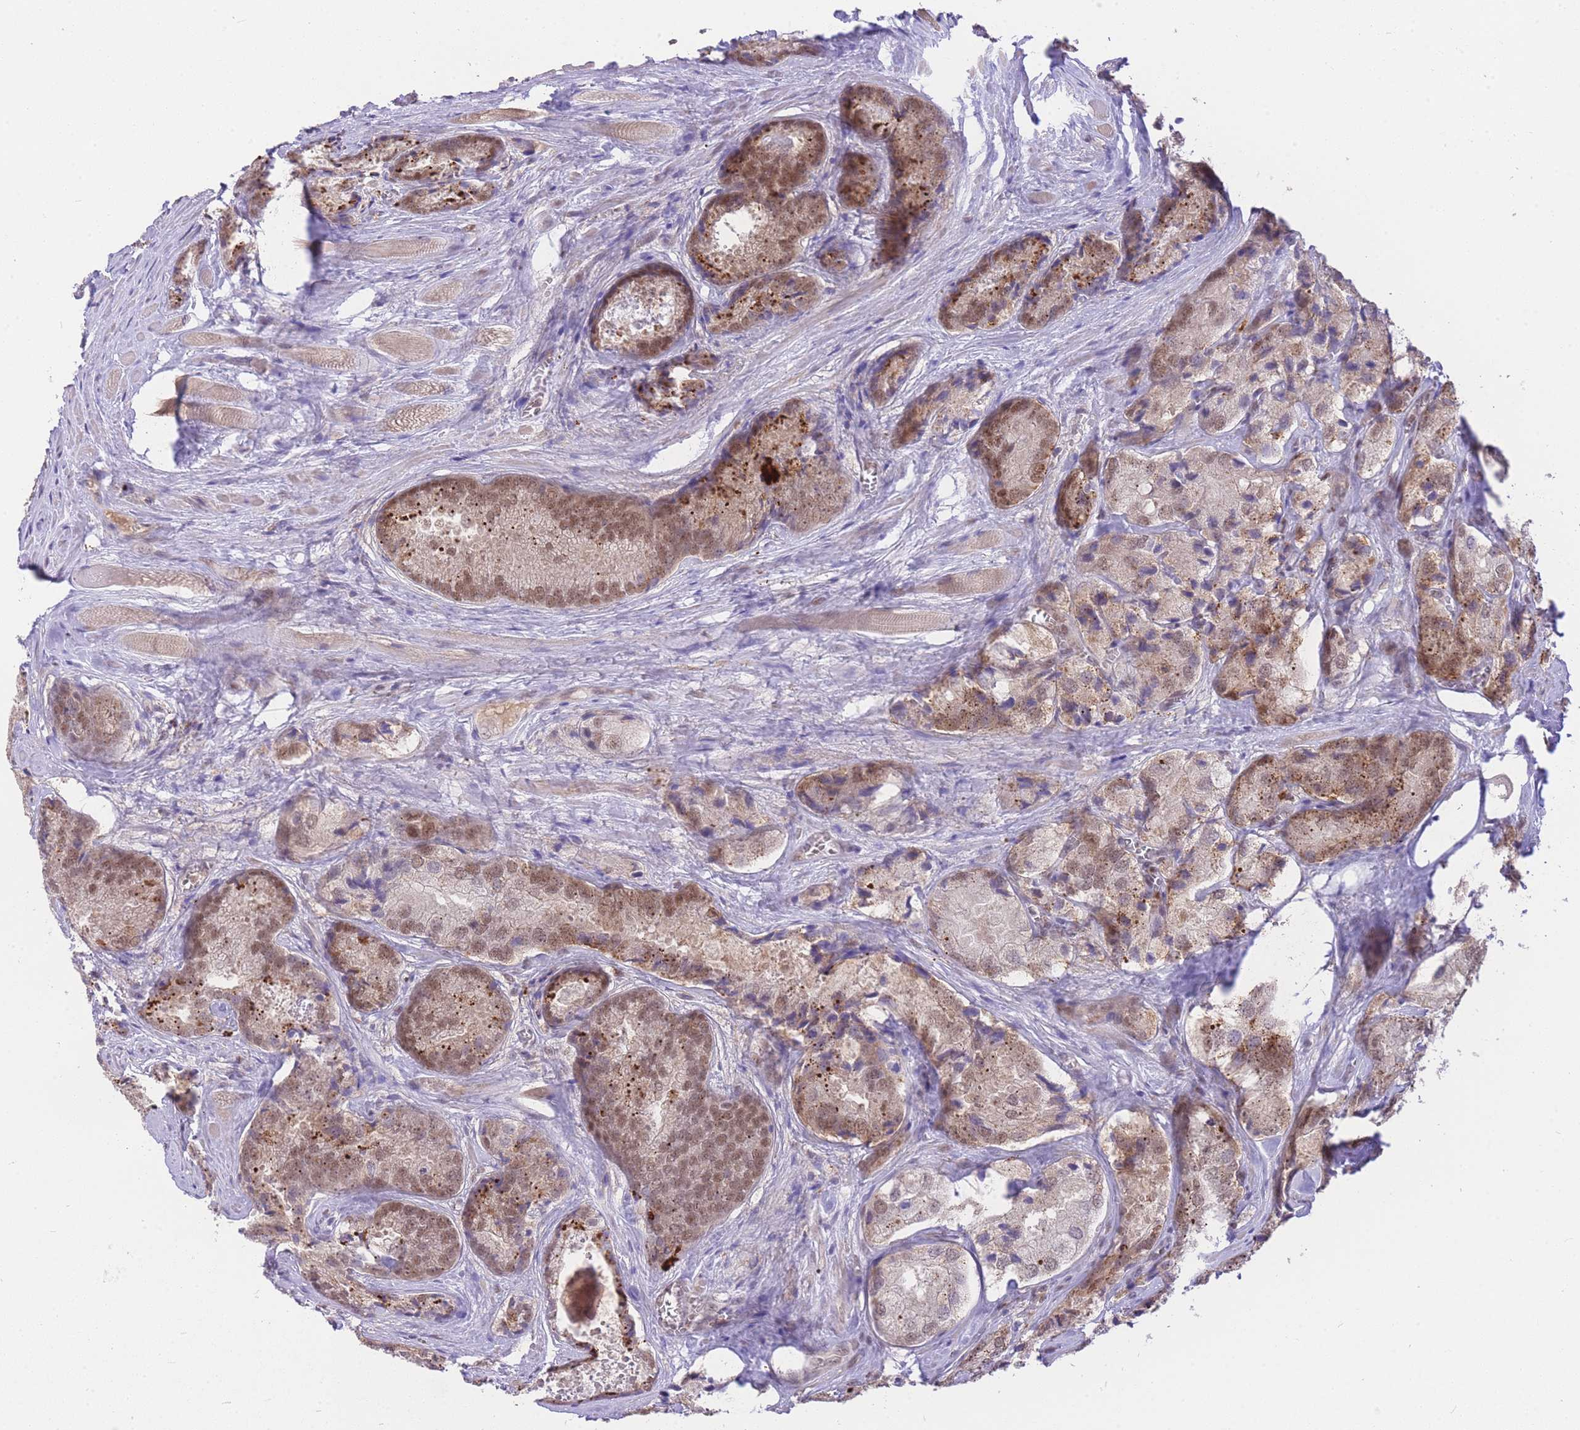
{"staining": {"intensity": "moderate", "quantity": ">75%", "location": "nuclear"}, "tissue": "prostate cancer", "cell_type": "Tumor cells", "image_type": "cancer", "snomed": [{"axis": "morphology", "description": "Adenocarcinoma, Low grade"}, {"axis": "topography", "description": "Prostate"}], "caption": "This photomicrograph demonstrates prostate low-grade adenocarcinoma stained with immunohistochemistry (IHC) to label a protein in brown. The nuclear of tumor cells show moderate positivity for the protein. Nuclei are counter-stained blue.", "gene": "UBXN7", "patient": {"sex": "male", "age": 68}}